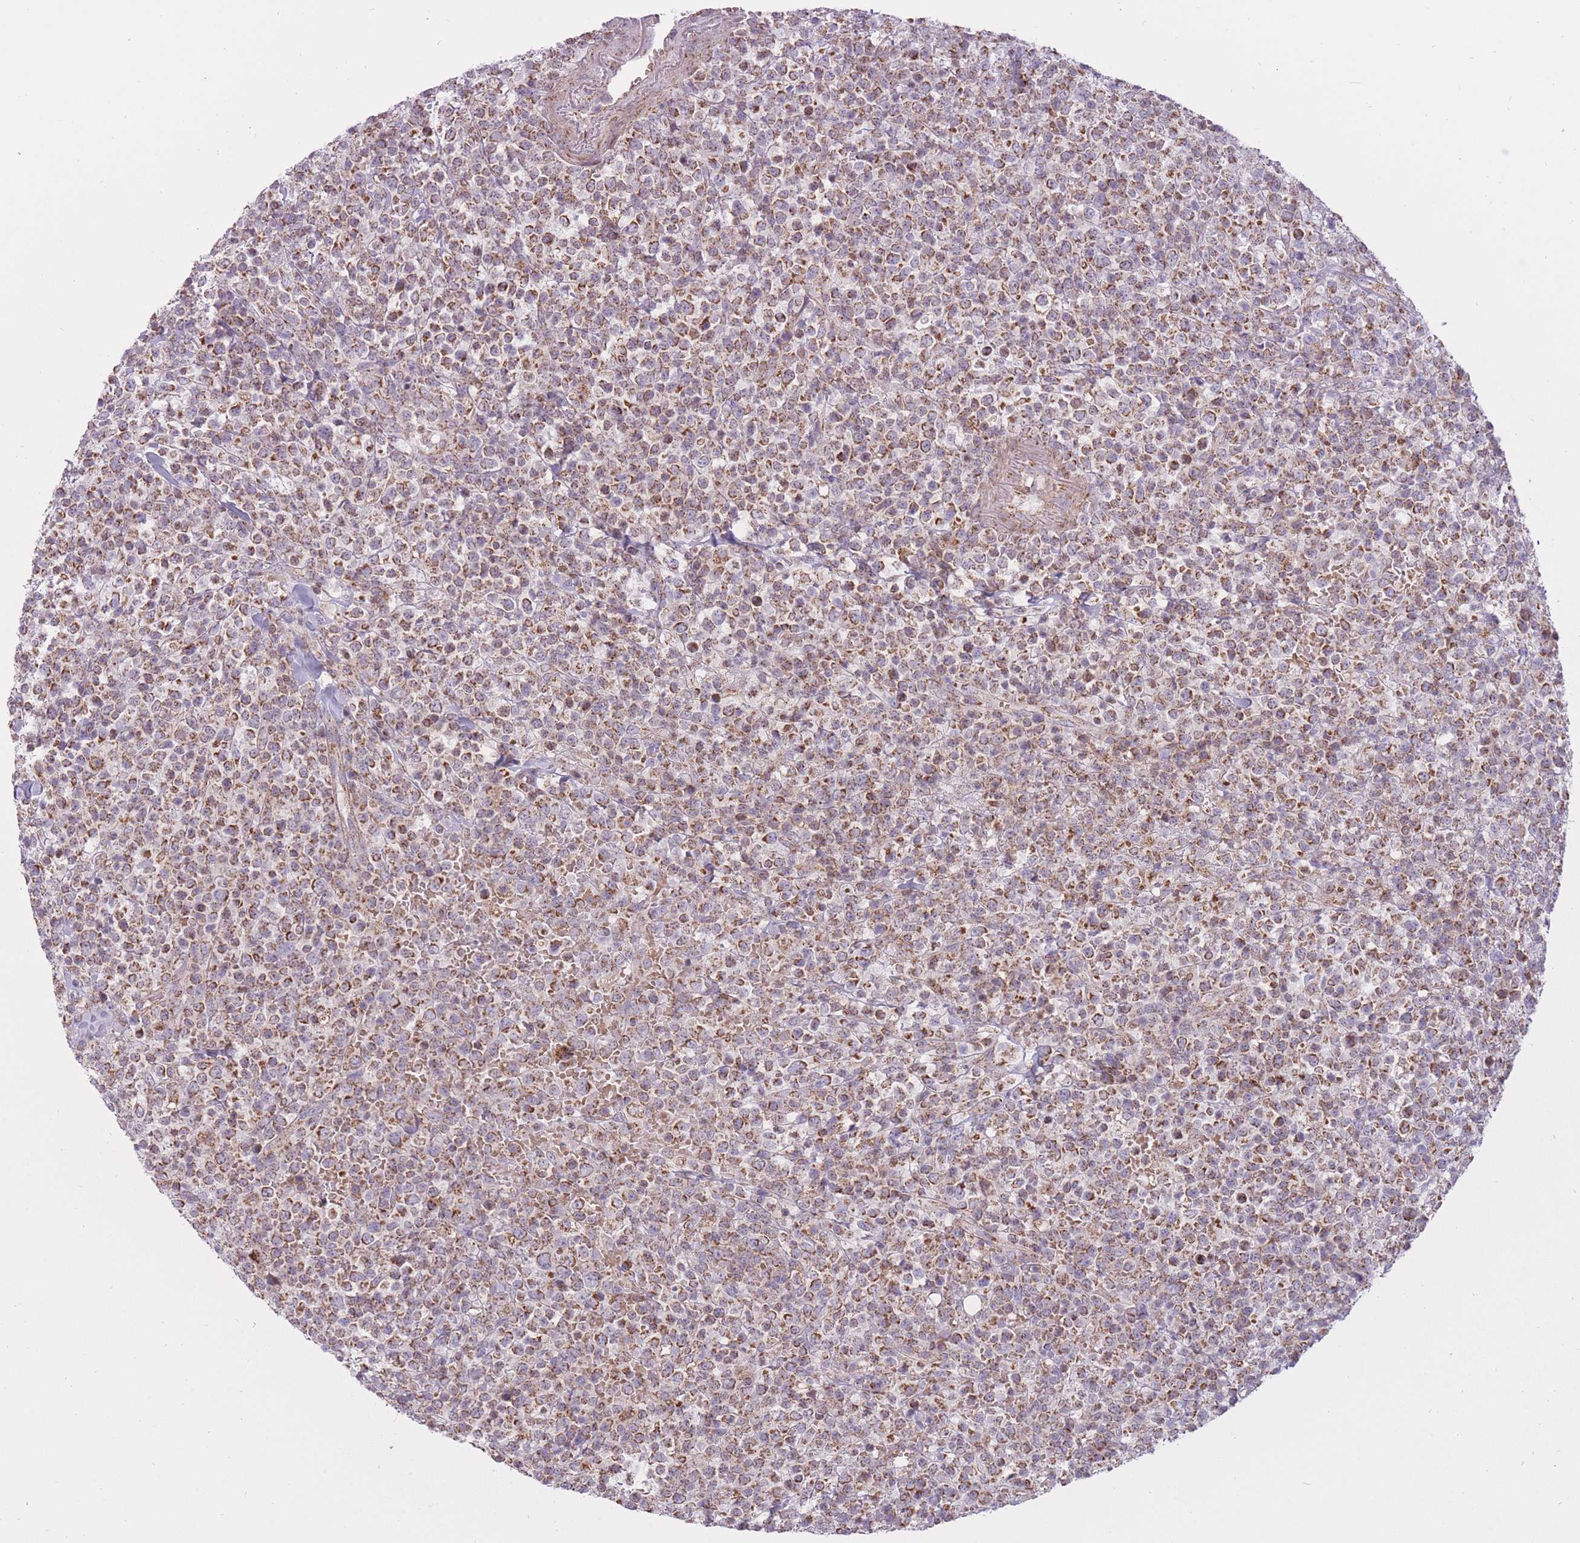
{"staining": {"intensity": "moderate", "quantity": "25%-75%", "location": "cytoplasmic/membranous"}, "tissue": "lymphoma", "cell_type": "Tumor cells", "image_type": "cancer", "snomed": [{"axis": "morphology", "description": "Malignant lymphoma, non-Hodgkin's type, High grade"}, {"axis": "topography", "description": "Colon"}], "caption": "About 25%-75% of tumor cells in malignant lymphoma, non-Hodgkin's type (high-grade) demonstrate moderate cytoplasmic/membranous protein positivity as visualized by brown immunohistochemical staining.", "gene": "LIN7C", "patient": {"sex": "female", "age": 53}}